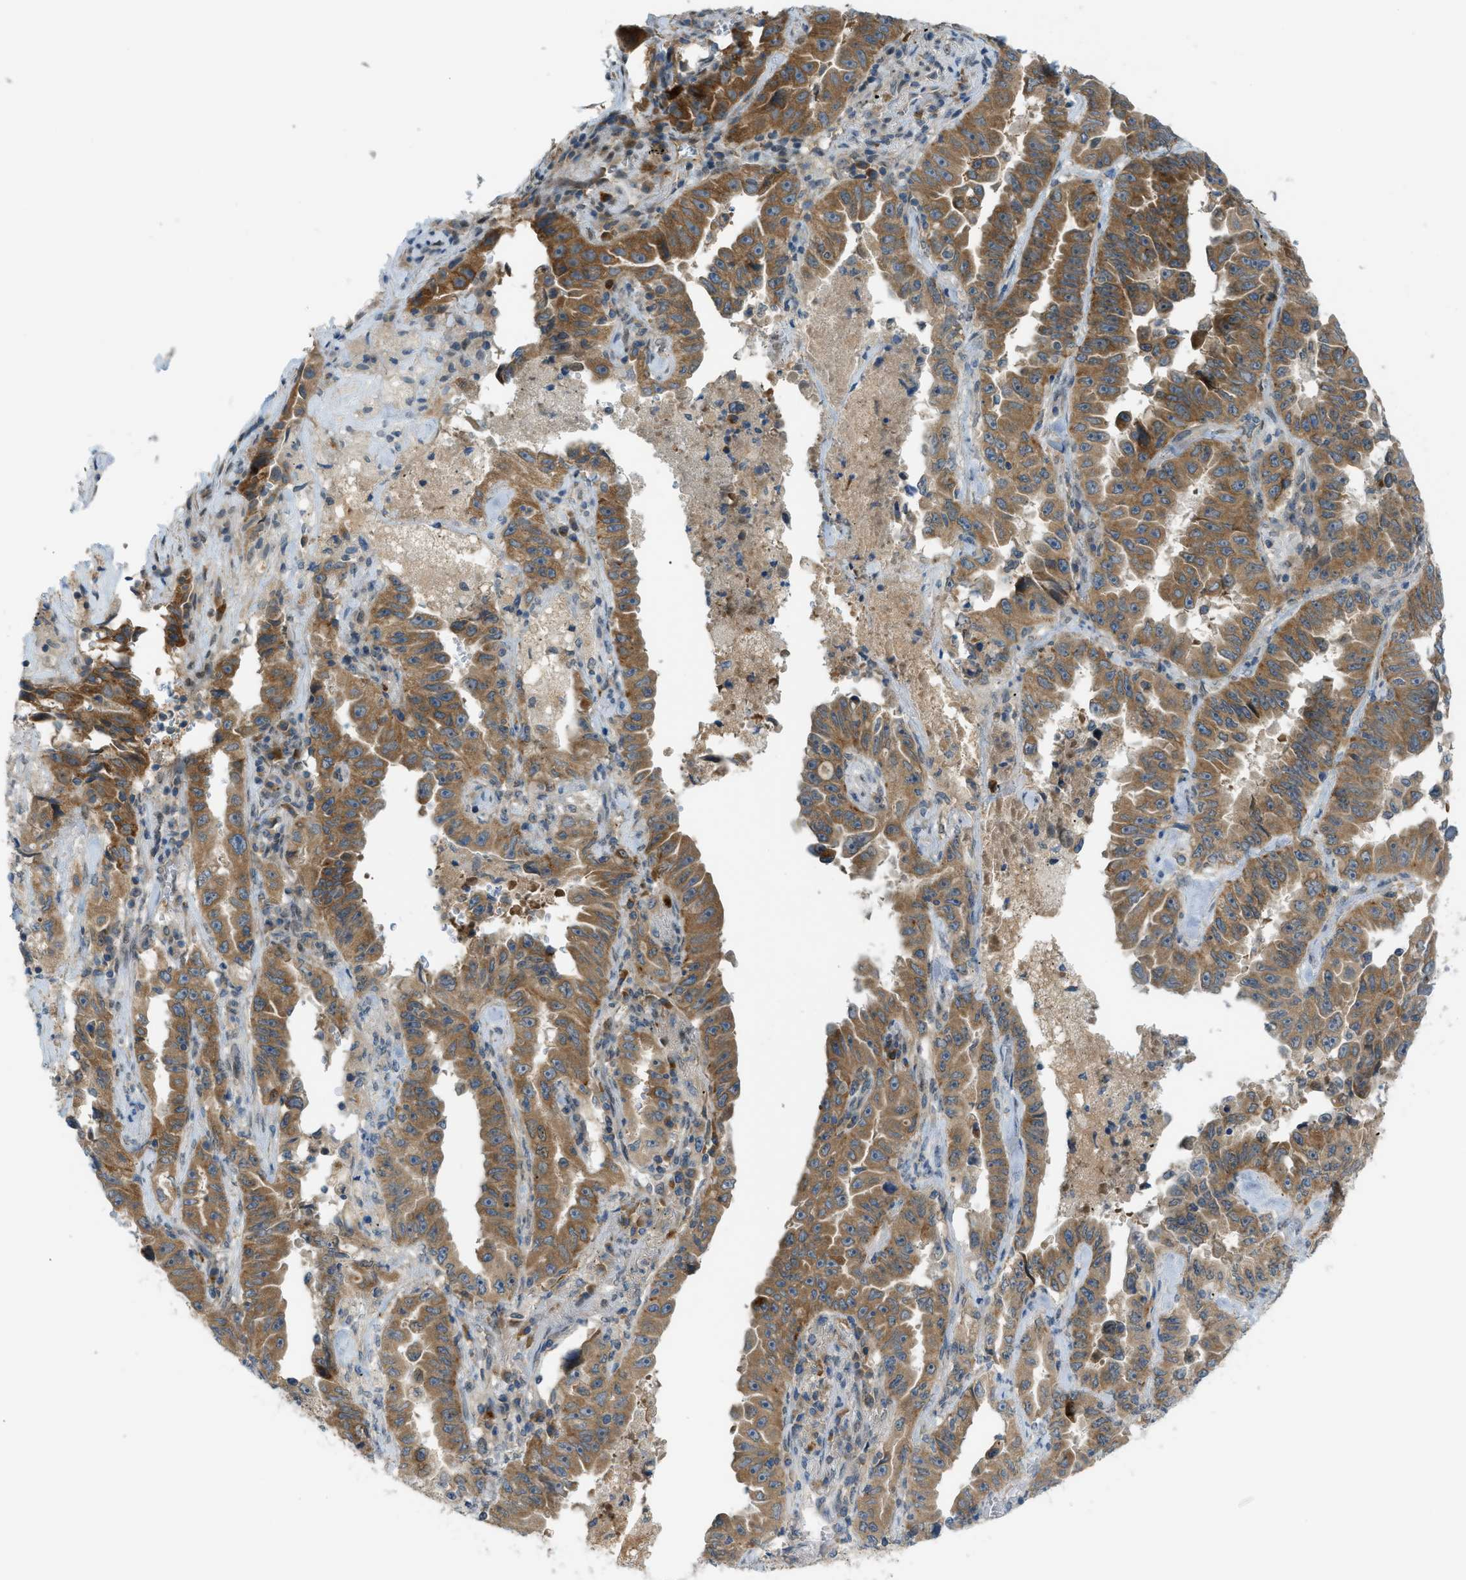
{"staining": {"intensity": "moderate", "quantity": ">75%", "location": "cytoplasmic/membranous"}, "tissue": "lung cancer", "cell_type": "Tumor cells", "image_type": "cancer", "snomed": [{"axis": "morphology", "description": "Adenocarcinoma, NOS"}, {"axis": "topography", "description": "Lung"}], "caption": "A micrograph of human lung cancer stained for a protein shows moderate cytoplasmic/membranous brown staining in tumor cells. (DAB (3,3'-diaminobenzidine) = brown stain, brightfield microscopy at high magnification).", "gene": "DYRK1A", "patient": {"sex": "female", "age": 51}}